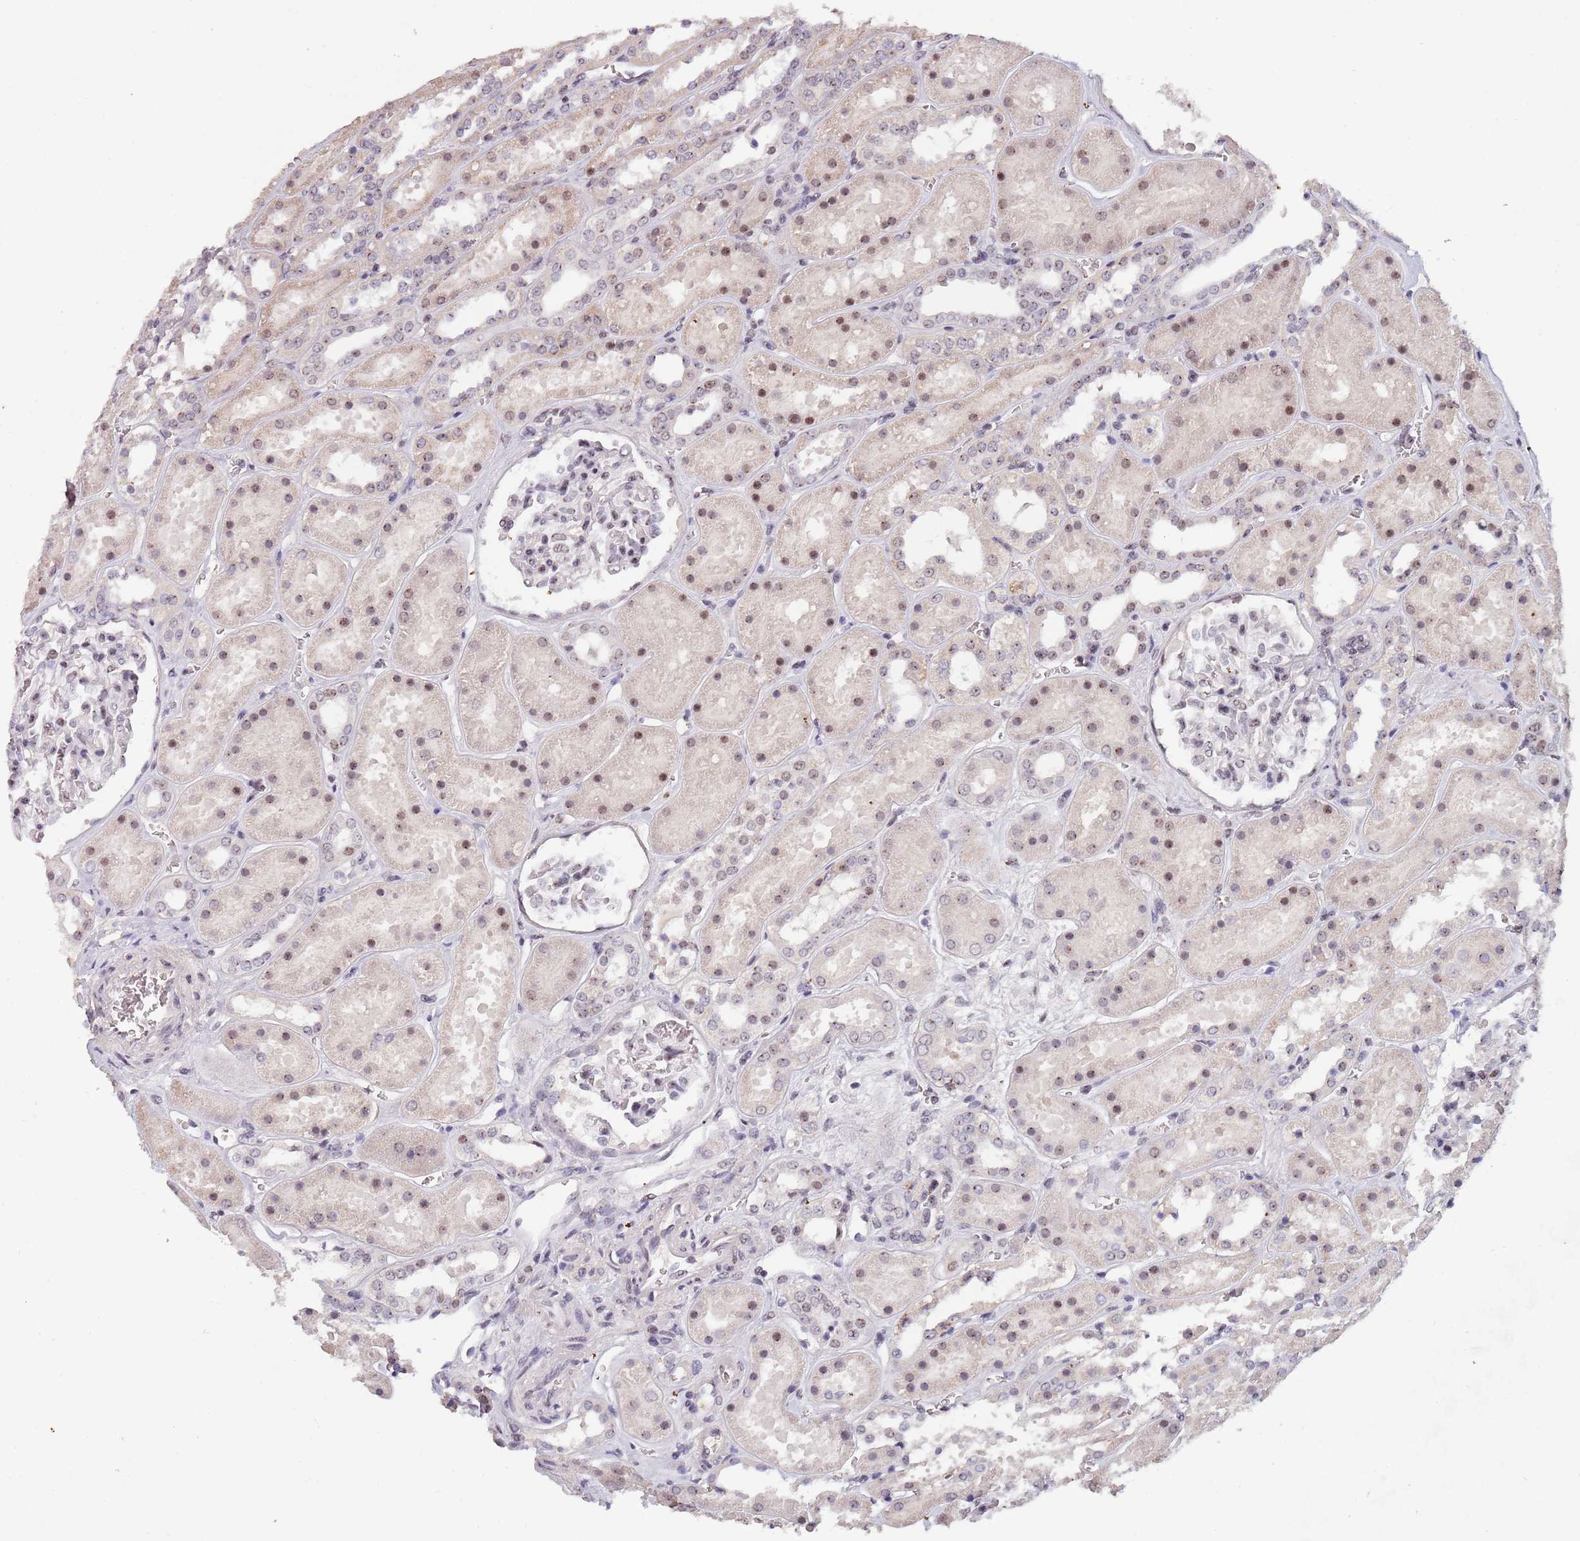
{"staining": {"intensity": "weak", "quantity": "<25%", "location": "nuclear"}, "tissue": "kidney", "cell_type": "Cells in glomeruli", "image_type": "normal", "snomed": [{"axis": "morphology", "description": "Normal tissue, NOS"}, {"axis": "topography", "description": "Kidney"}], "caption": "Immunohistochemistry (IHC) histopathology image of benign human kidney stained for a protein (brown), which reveals no staining in cells in glomeruli. (Stains: DAB (3,3'-diaminobenzidine) IHC with hematoxylin counter stain, Microscopy: brightfield microscopy at high magnification).", "gene": "CIZ1", "patient": {"sex": "female", "age": 41}}